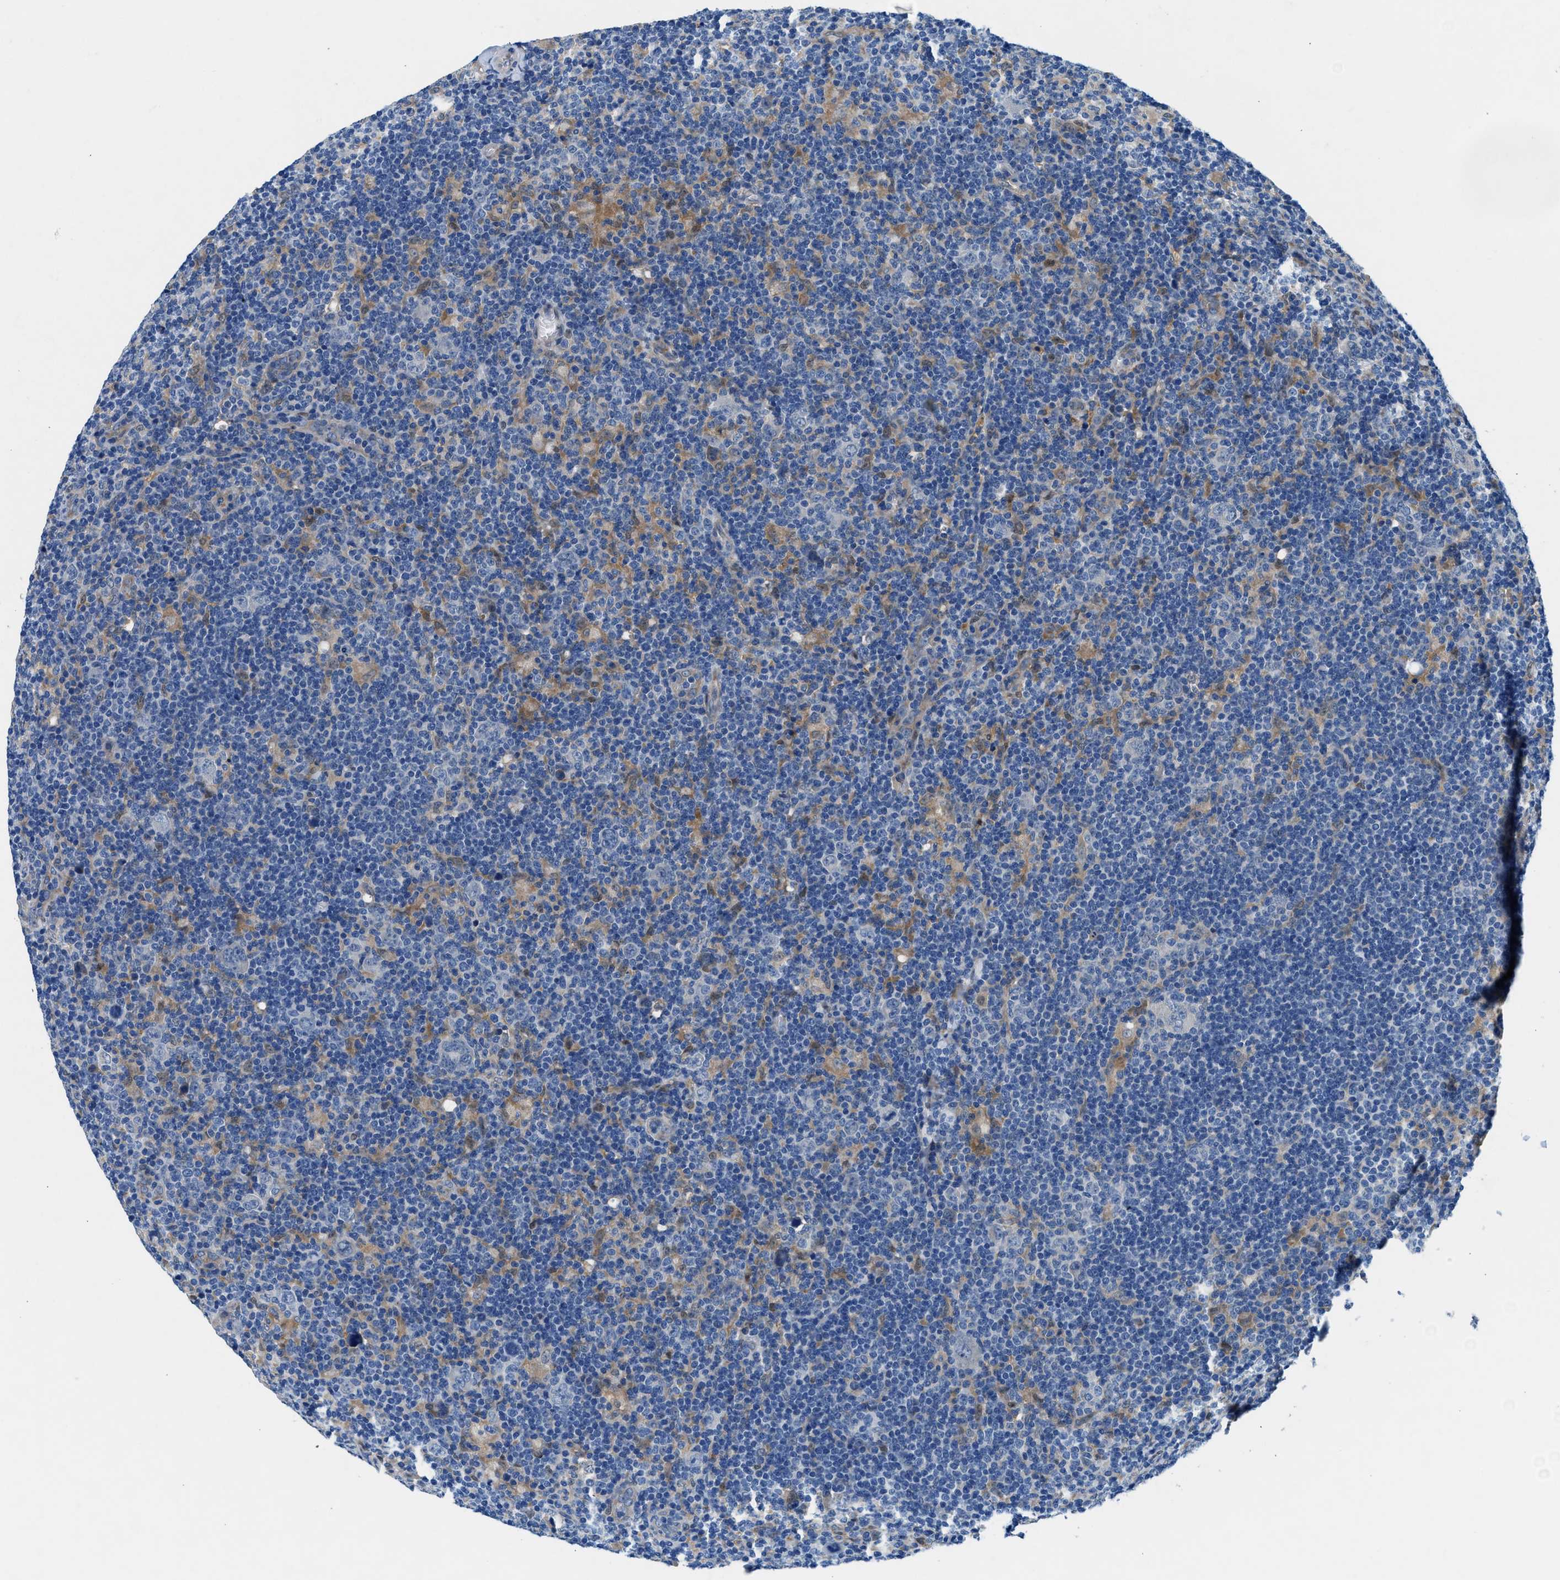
{"staining": {"intensity": "negative", "quantity": "none", "location": "none"}, "tissue": "lymphoma", "cell_type": "Tumor cells", "image_type": "cancer", "snomed": [{"axis": "morphology", "description": "Hodgkin's disease, NOS"}, {"axis": "topography", "description": "Lymph node"}], "caption": "A high-resolution image shows immunohistochemistry staining of lymphoma, which shows no significant expression in tumor cells.", "gene": "COPS2", "patient": {"sex": "female", "age": 57}}